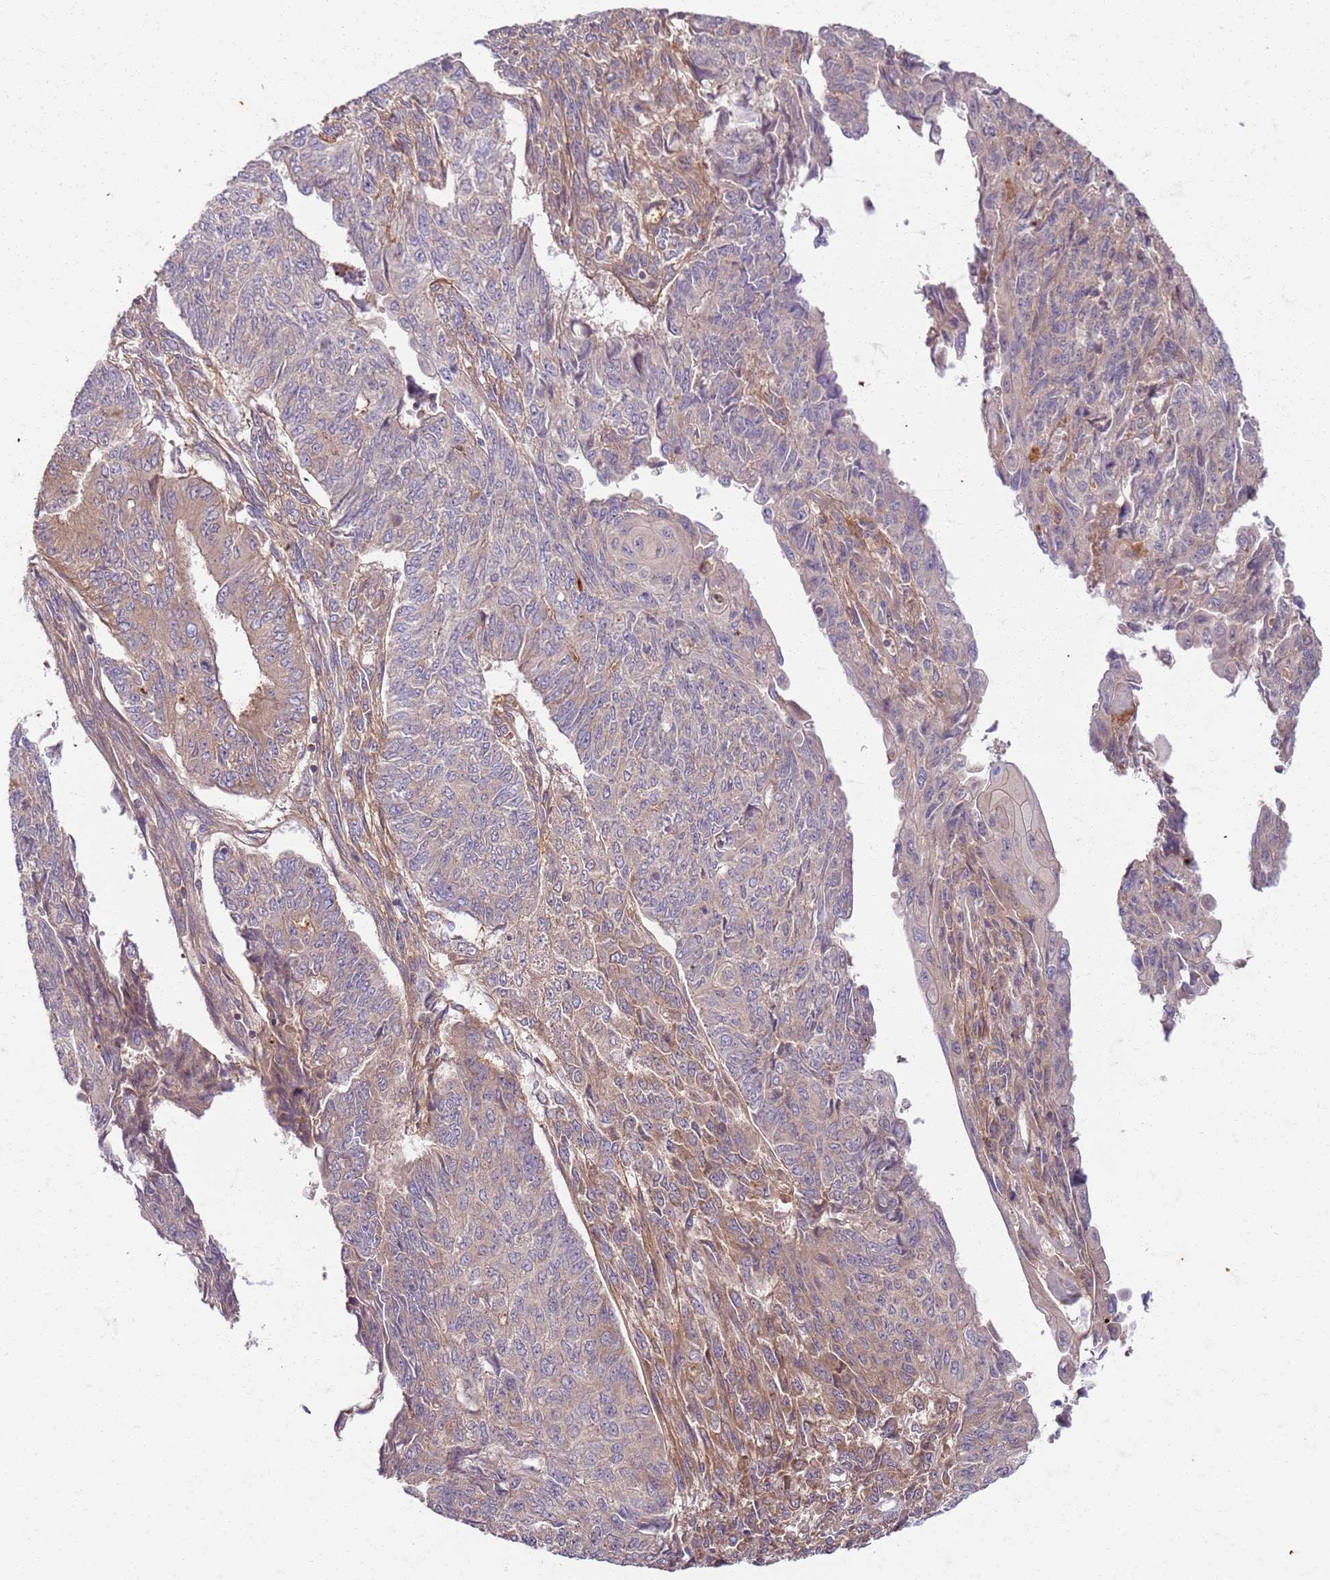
{"staining": {"intensity": "weak", "quantity": "<25%", "location": "cytoplasmic/membranous"}, "tissue": "endometrial cancer", "cell_type": "Tumor cells", "image_type": "cancer", "snomed": [{"axis": "morphology", "description": "Adenocarcinoma, NOS"}, {"axis": "topography", "description": "Endometrium"}], "caption": "There is no significant expression in tumor cells of endometrial cancer (adenocarcinoma).", "gene": "OSBP", "patient": {"sex": "female", "age": 32}}